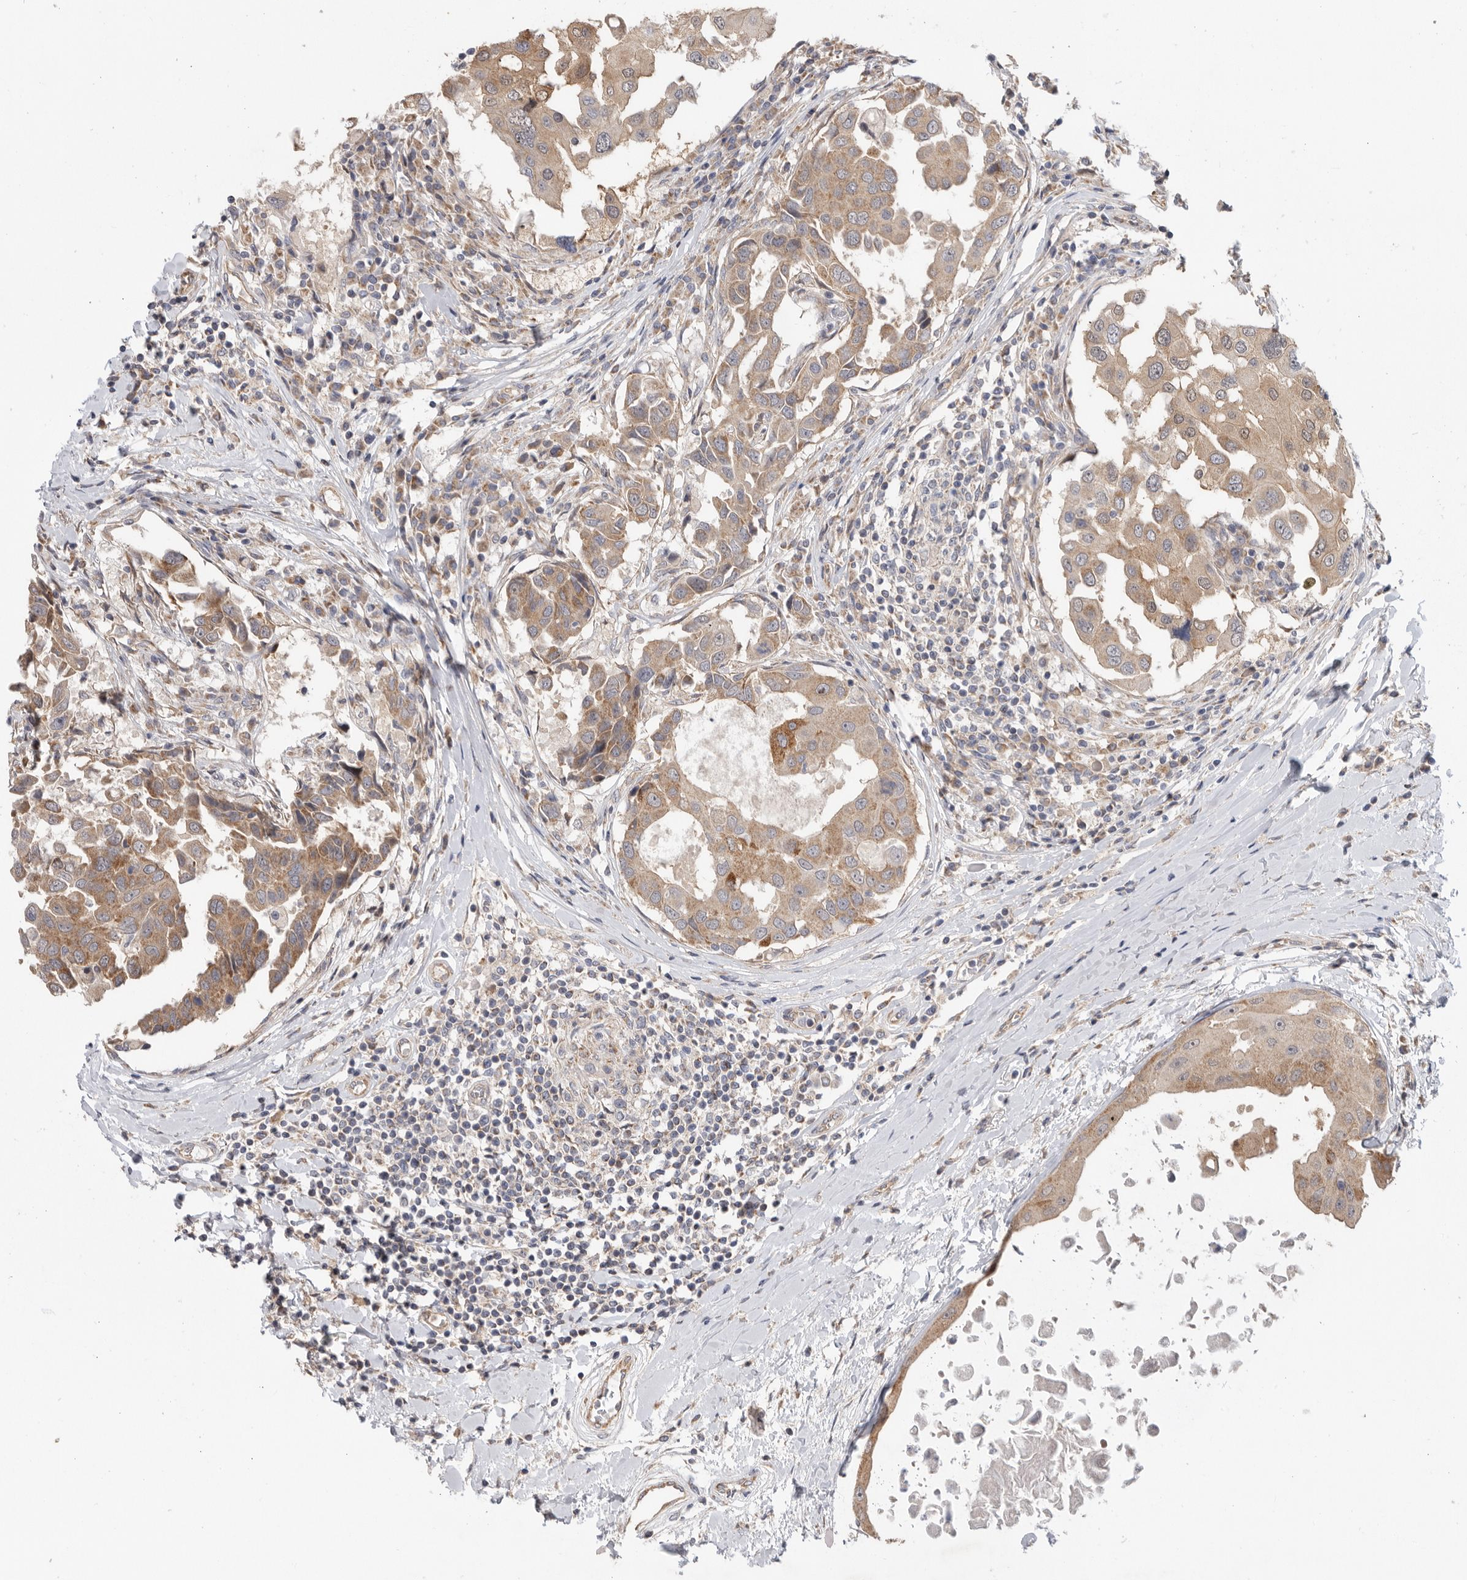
{"staining": {"intensity": "moderate", "quantity": "25%-75%", "location": "cytoplasmic/membranous"}, "tissue": "breast cancer", "cell_type": "Tumor cells", "image_type": "cancer", "snomed": [{"axis": "morphology", "description": "Duct carcinoma"}, {"axis": "topography", "description": "Breast"}], "caption": "Intraductal carcinoma (breast) stained with immunohistochemistry reveals moderate cytoplasmic/membranous staining in about 25%-75% of tumor cells. The protein of interest is shown in brown color, while the nuclei are stained blue.", "gene": "MTFR1L", "patient": {"sex": "female", "age": 27}}